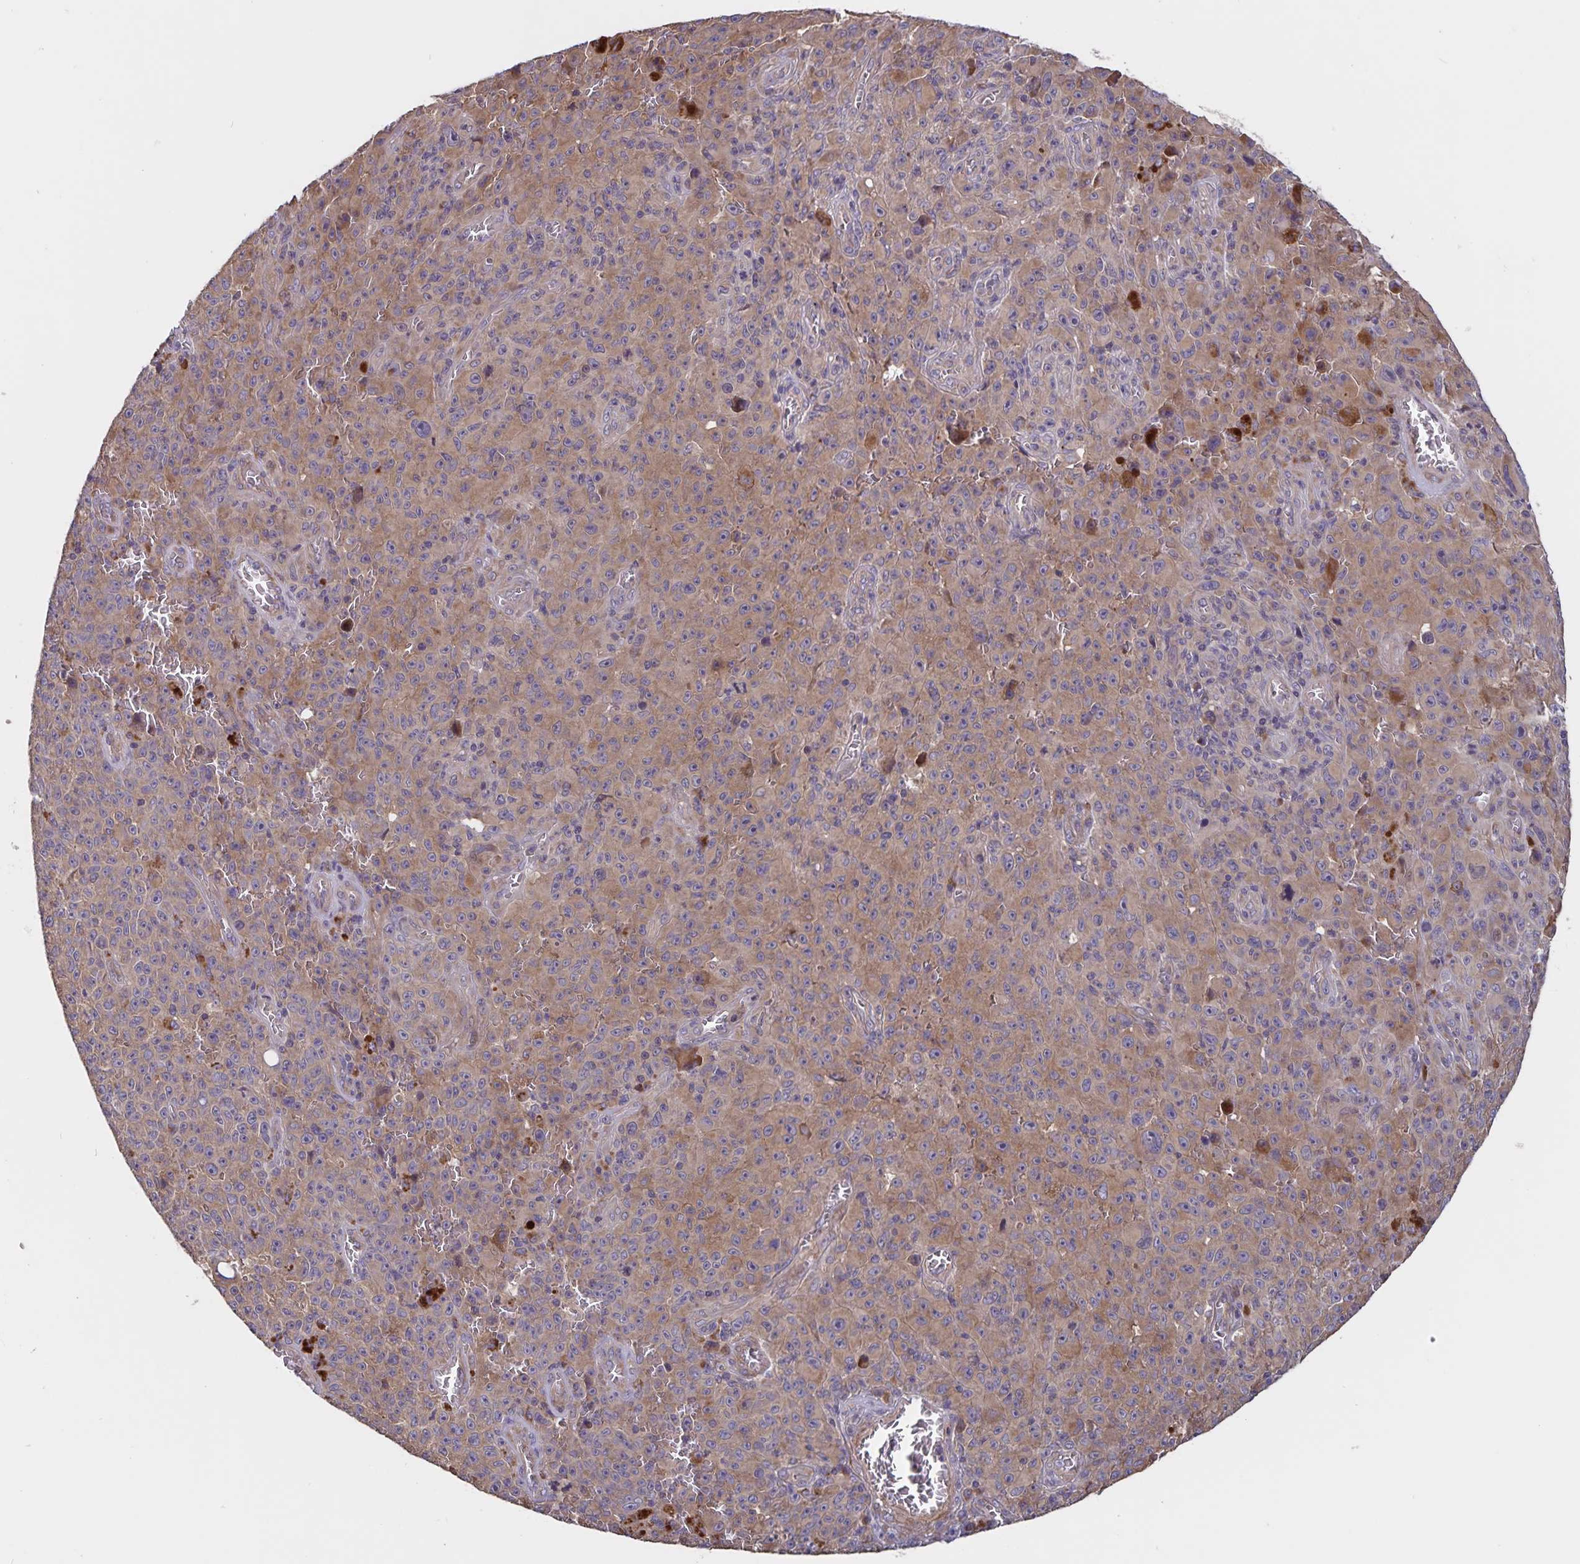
{"staining": {"intensity": "moderate", "quantity": "25%-75%", "location": "cytoplasmic/membranous"}, "tissue": "melanoma", "cell_type": "Tumor cells", "image_type": "cancer", "snomed": [{"axis": "morphology", "description": "Malignant melanoma, NOS"}, {"axis": "topography", "description": "Skin"}], "caption": "High-magnification brightfield microscopy of malignant melanoma stained with DAB (3,3'-diaminobenzidine) (brown) and counterstained with hematoxylin (blue). tumor cells exhibit moderate cytoplasmic/membranous staining is appreciated in about25%-75% of cells. Immunohistochemistry (ihc) stains the protein of interest in brown and the nuclei are stained blue.", "gene": "FBXL16", "patient": {"sex": "female", "age": 82}}